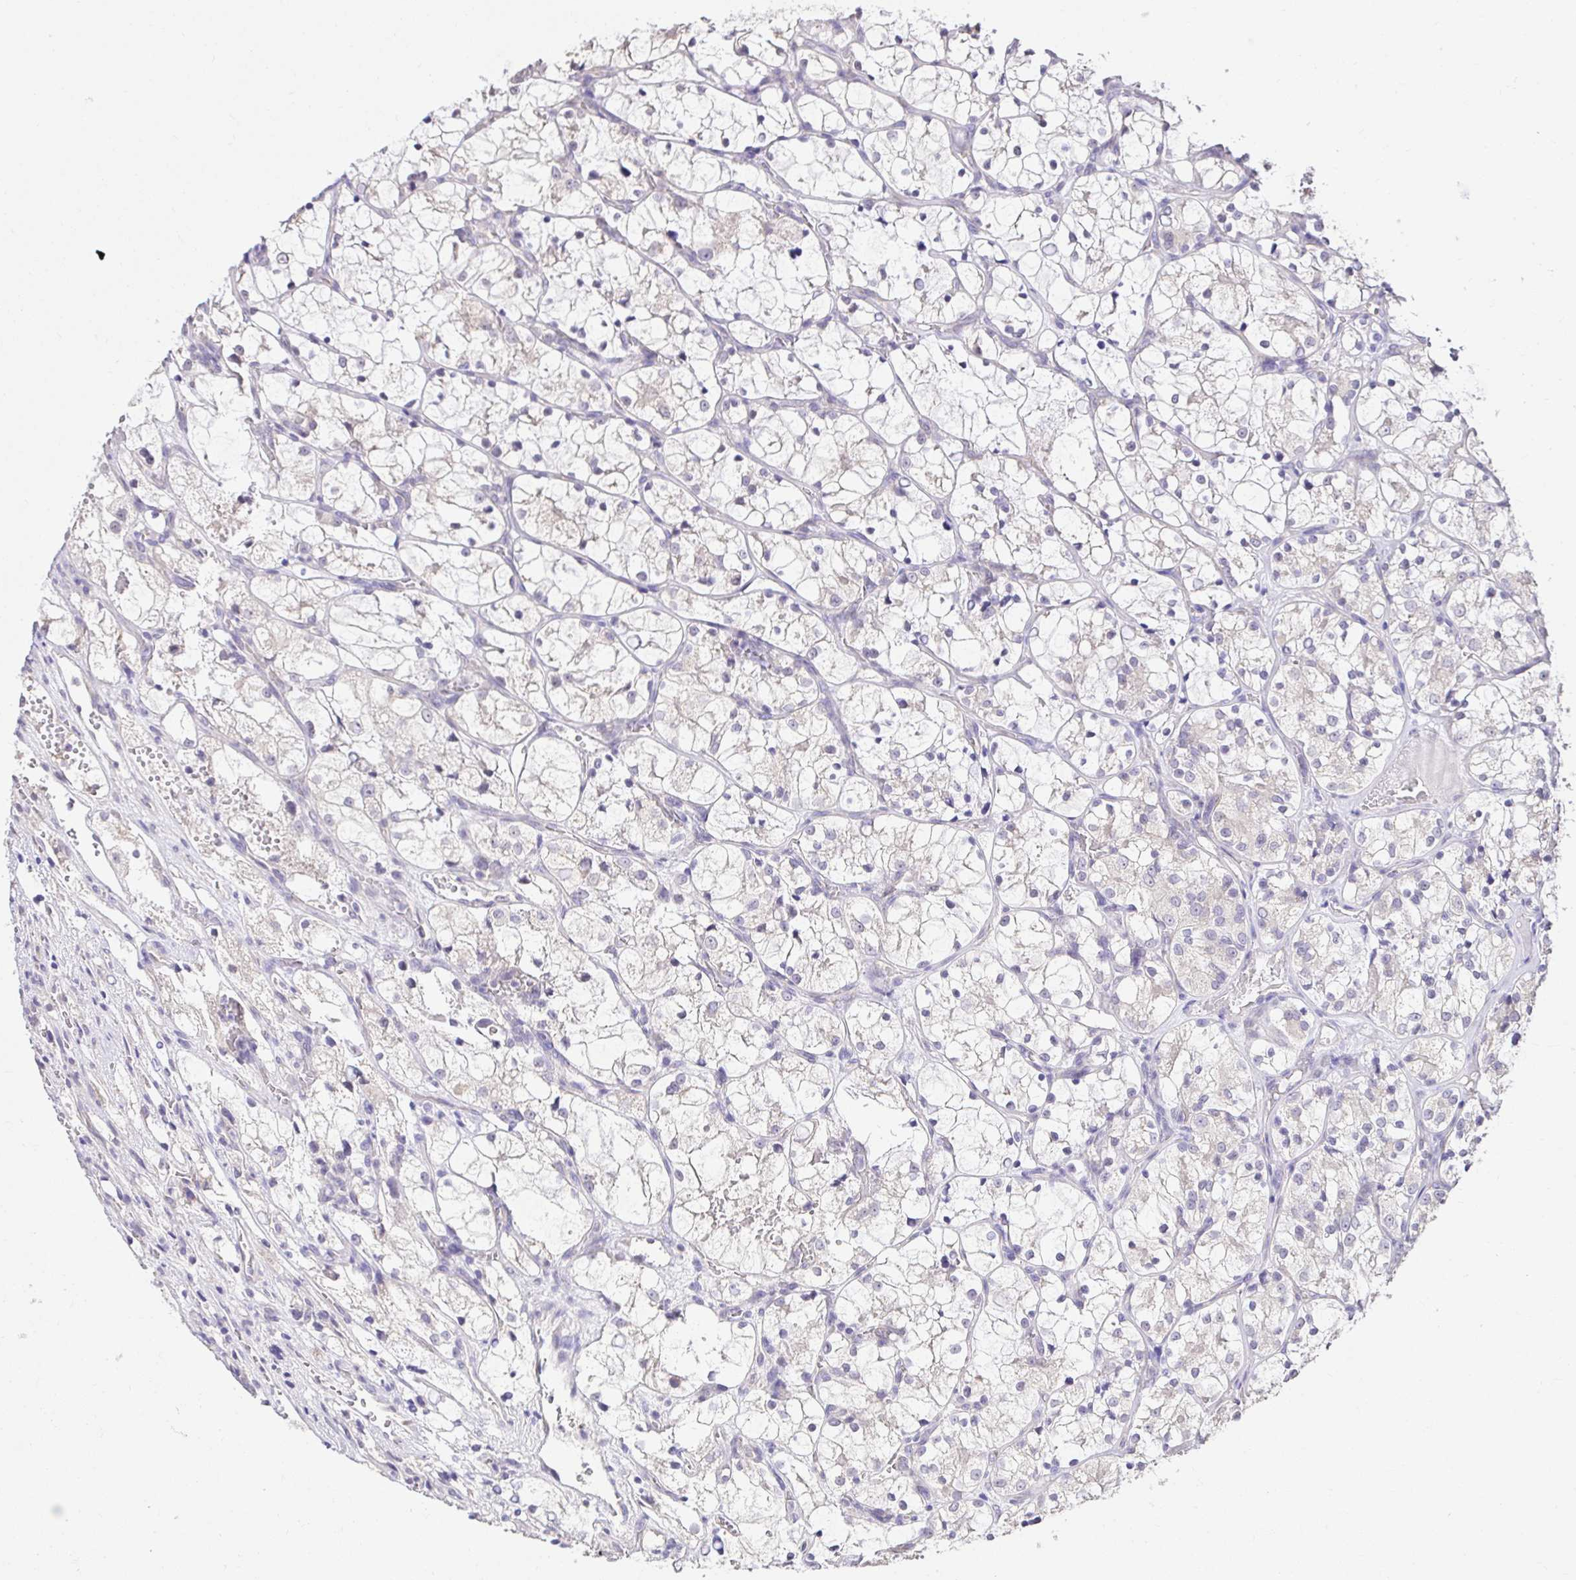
{"staining": {"intensity": "negative", "quantity": "none", "location": "none"}, "tissue": "renal cancer", "cell_type": "Tumor cells", "image_type": "cancer", "snomed": [{"axis": "morphology", "description": "Adenocarcinoma, NOS"}, {"axis": "topography", "description": "Kidney"}], "caption": "An immunohistochemistry image of renal cancer is shown. There is no staining in tumor cells of renal cancer.", "gene": "KIAA1210", "patient": {"sex": "female", "age": 69}}